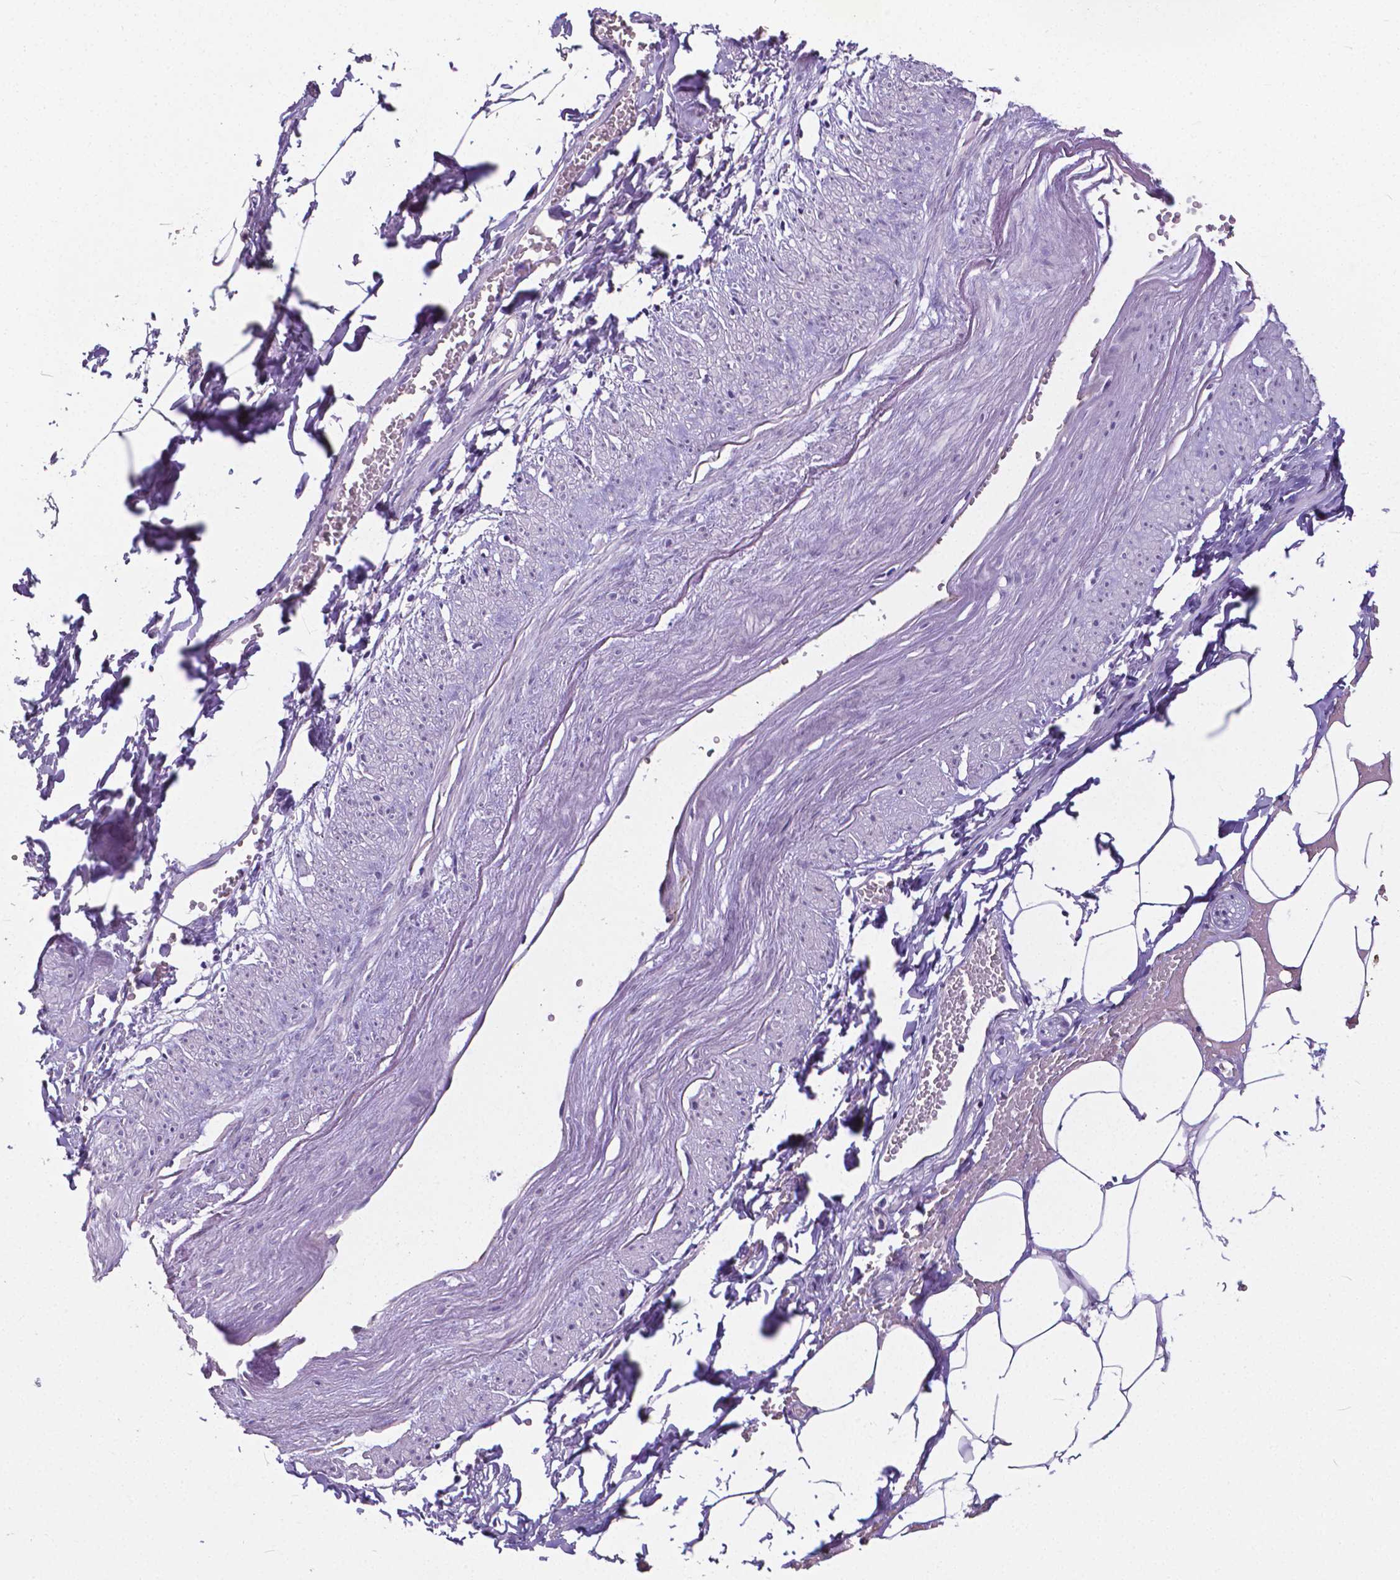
{"staining": {"intensity": "negative", "quantity": "none", "location": "none"}, "tissue": "adipose tissue", "cell_type": "Adipocytes", "image_type": "normal", "snomed": [{"axis": "morphology", "description": "Normal tissue, NOS"}, {"axis": "topography", "description": "Prostate"}, {"axis": "topography", "description": "Peripheral nerve tissue"}], "caption": "IHC of unremarkable adipose tissue exhibits no positivity in adipocytes. Nuclei are stained in blue.", "gene": "OCLN", "patient": {"sex": "male", "age": 55}}